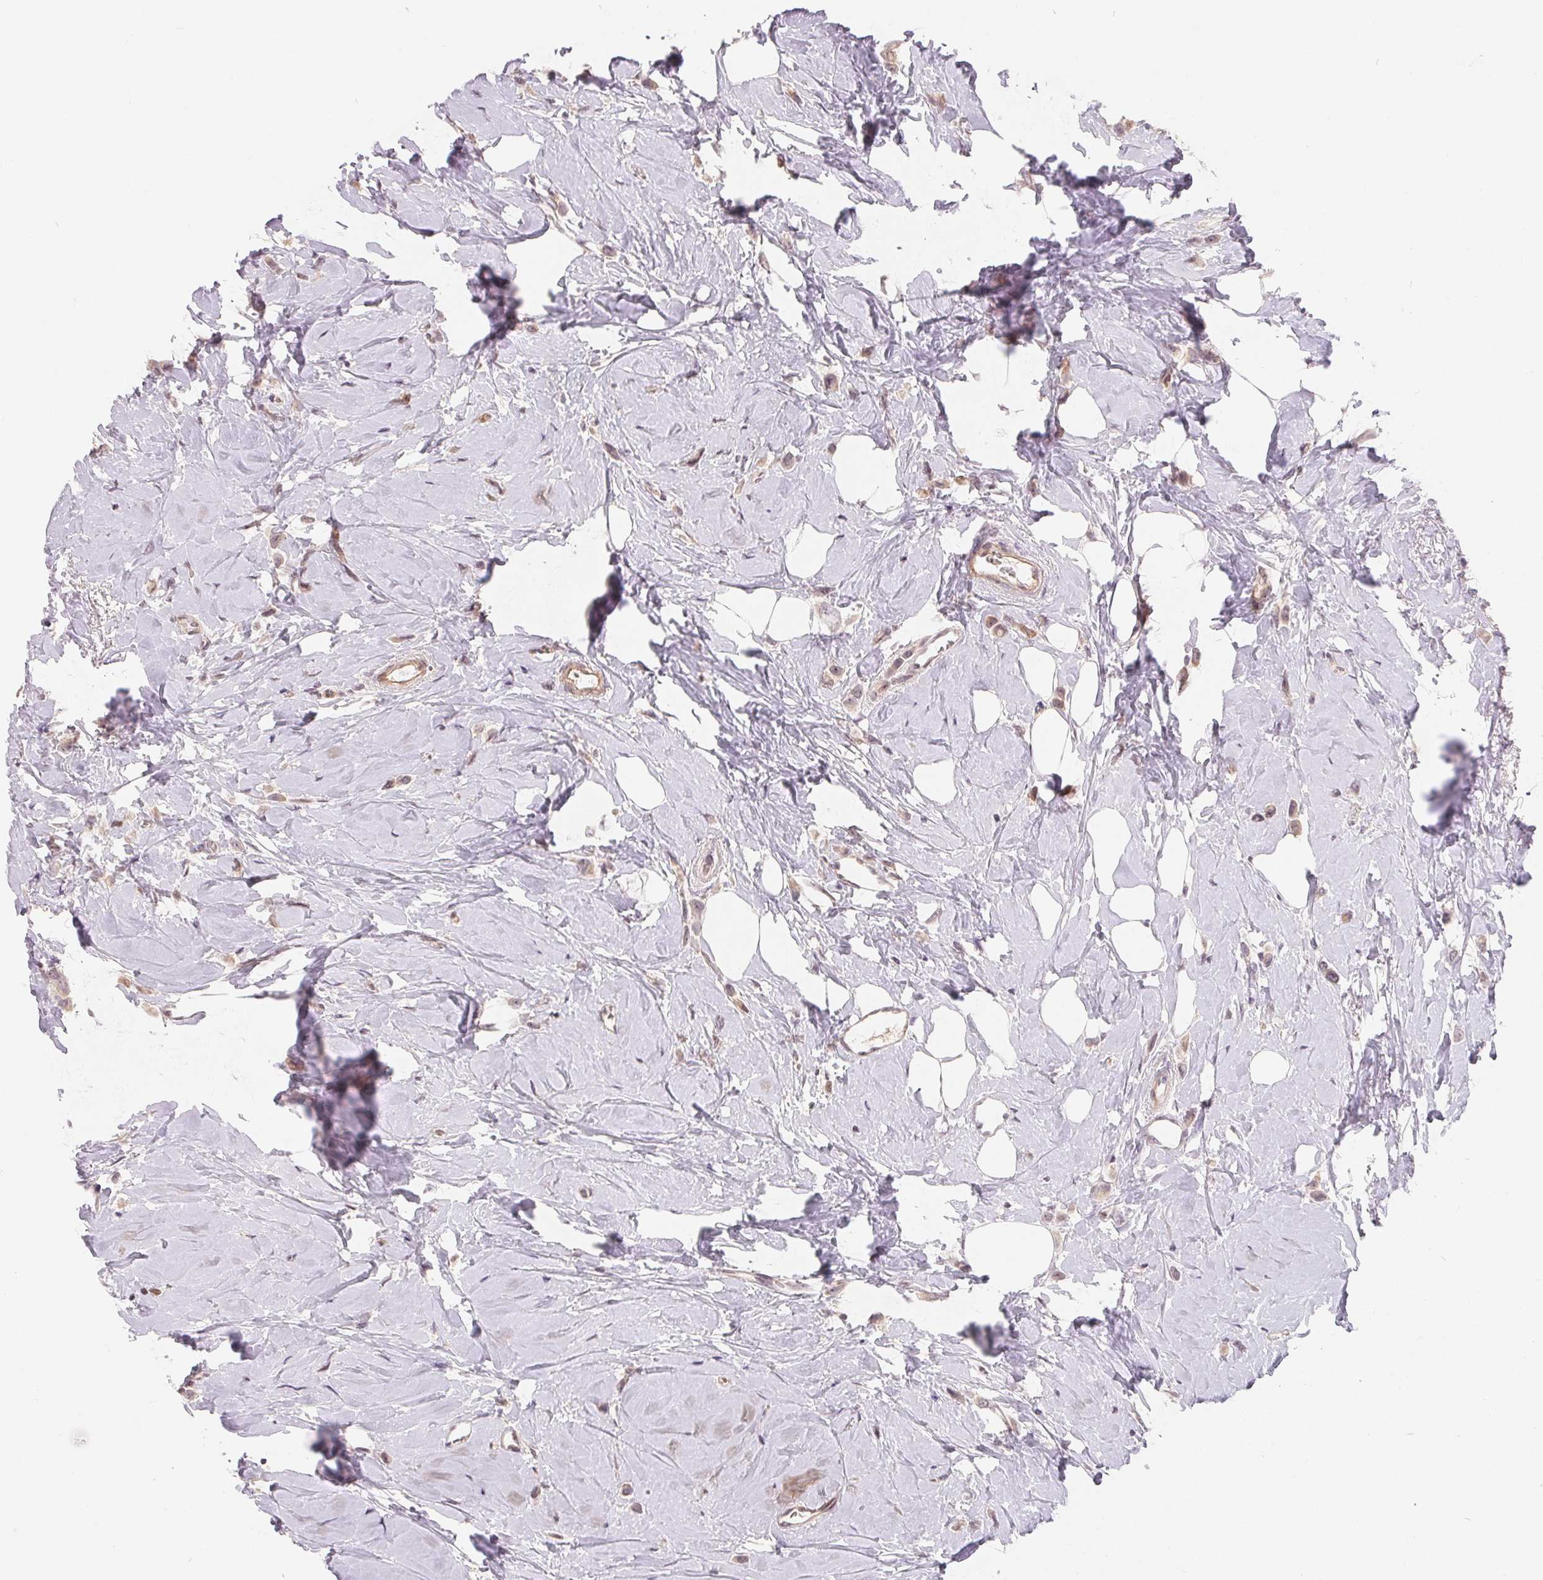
{"staining": {"intensity": "weak", "quantity": ">75%", "location": "cytoplasmic/membranous"}, "tissue": "breast cancer", "cell_type": "Tumor cells", "image_type": "cancer", "snomed": [{"axis": "morphology", "description": "Lobular carcinoma"}, {"axis": "topography", "description": "Breast"}], "caption": "Immunohistochemistry (IHC) of human lobular carcinoma (breast) exhibits low levels of weak cytoplasmic/membranous expression in about >75% of tumor cells. (DAB IHC with brightfield microscopy, high magnification).", "gene": "NRG2", "patient": {"sex": "female", "age": 66}}